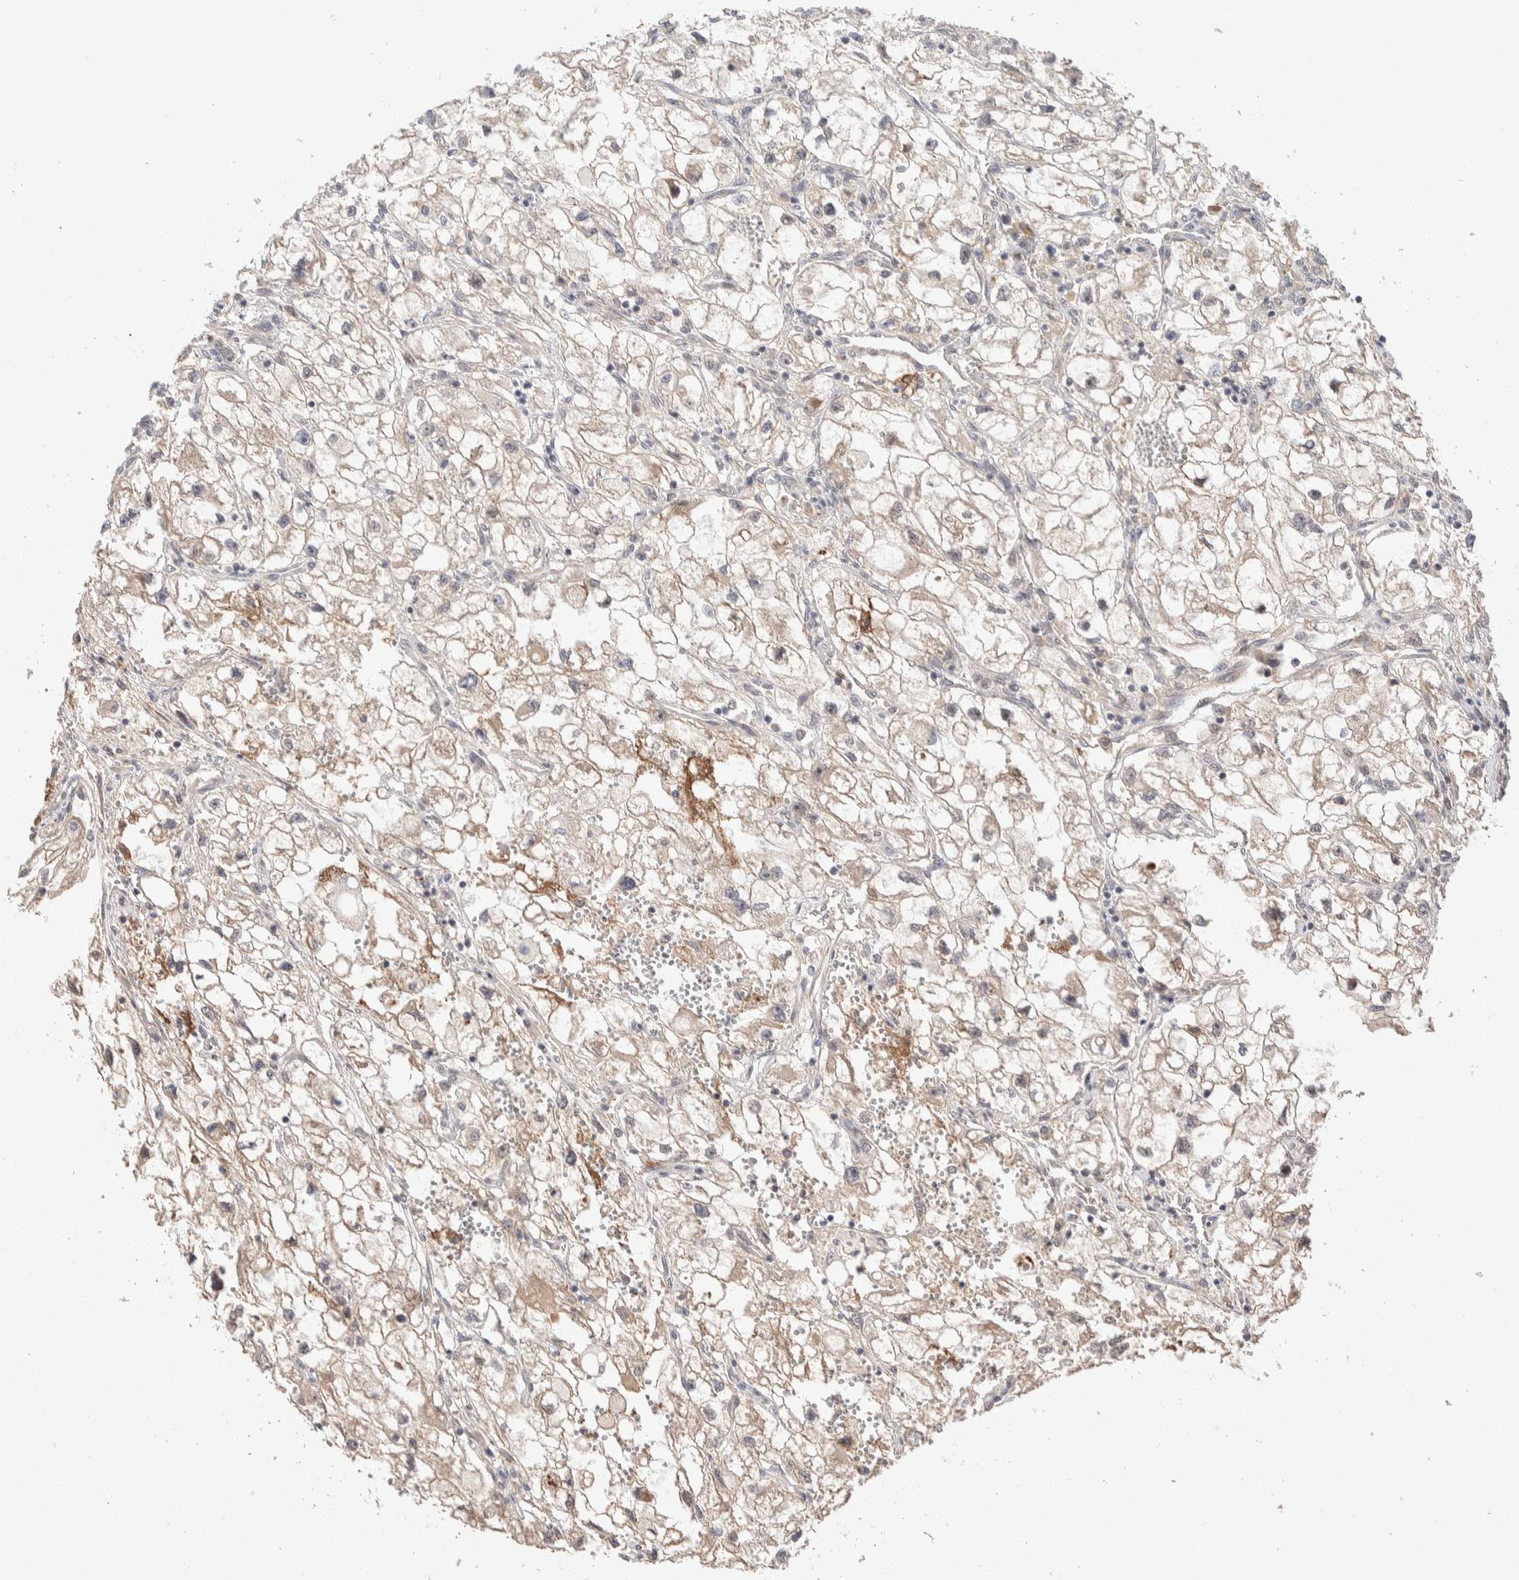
{"staining": {"intensity": "weak", "quantity": ">75%", "location": "cytoplasmic/membranous"}, "tissue": "renal cancer", "cell_type": "Tumor cells", "image_type": "cancer", "snomed": [{"axis": "morphology", "description": "Adenocarcinoma, NOS"}, {"axis": "topography", "description": "Kidney"}], "caption": "High-power microscopy captured an immunohistochemistry image of adenocarcinoma (renal), revealing weak cytoplasmic/membranous positivity in approximately >75% of tumor cells.", "gene": "PRDM15", "patient": {"sex": "female", "age": 70}}